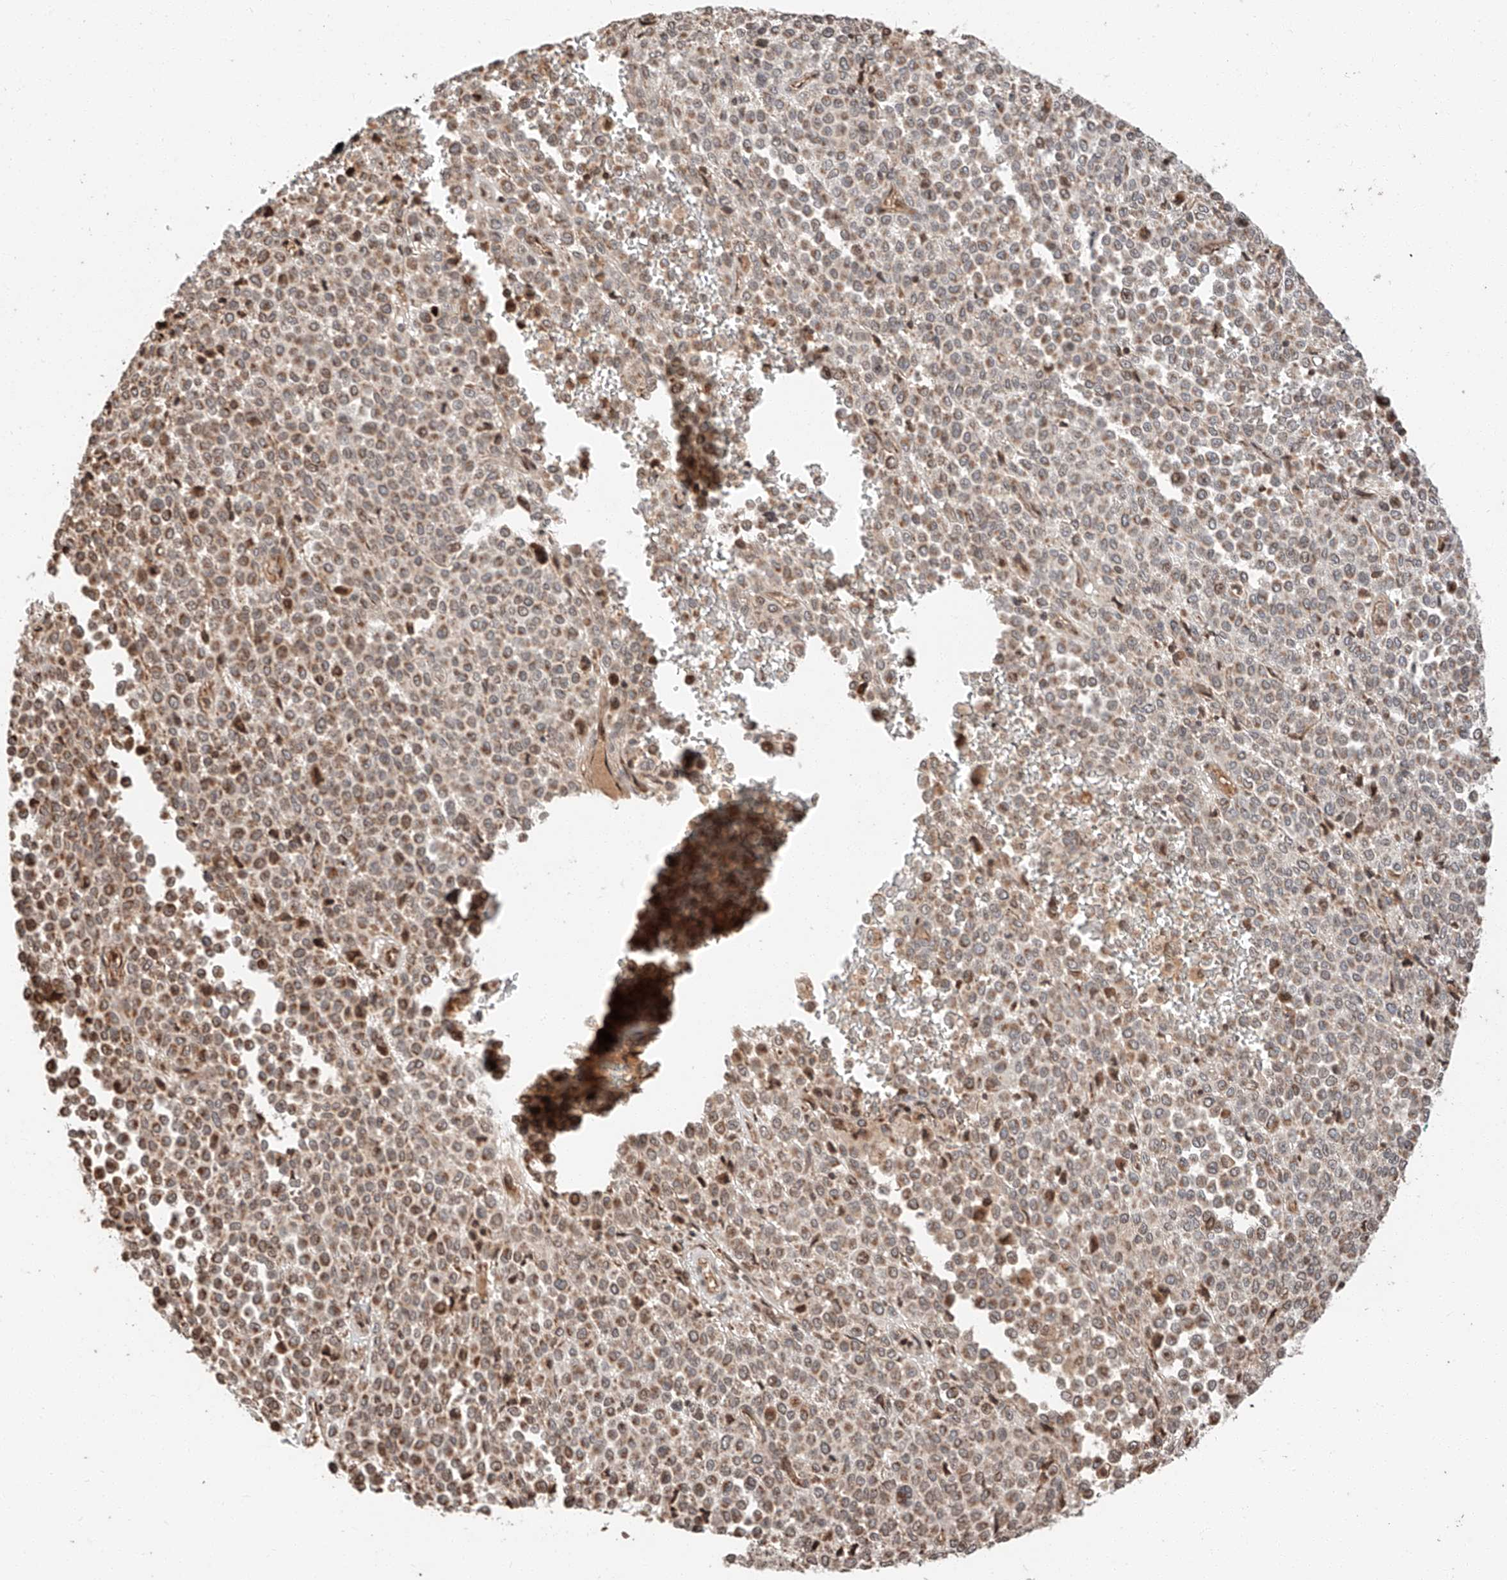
{"staining": {"intensity": "moderate", "quantity": "25%-75%", "location": "cytoplasmic/membranous"}, "tissue": "melanoma", "cell_type": "Tumor cells", "image_type": "cancer", "snomed": [{"axis": "morphology", "description": "Malignant melanoma, Metastatic site"}, {"axis": "topography", "description": "Pancreas"}], "caption": "DAB immunohistochemical staining of malignant melanoma (metastatic site) exhibits moderate cytoplasmic/membranous protein expression in about 25%-75% of tumor cells.", "gene": "ARHGAP33", "patient": {"sex": "female", "age": 30}}